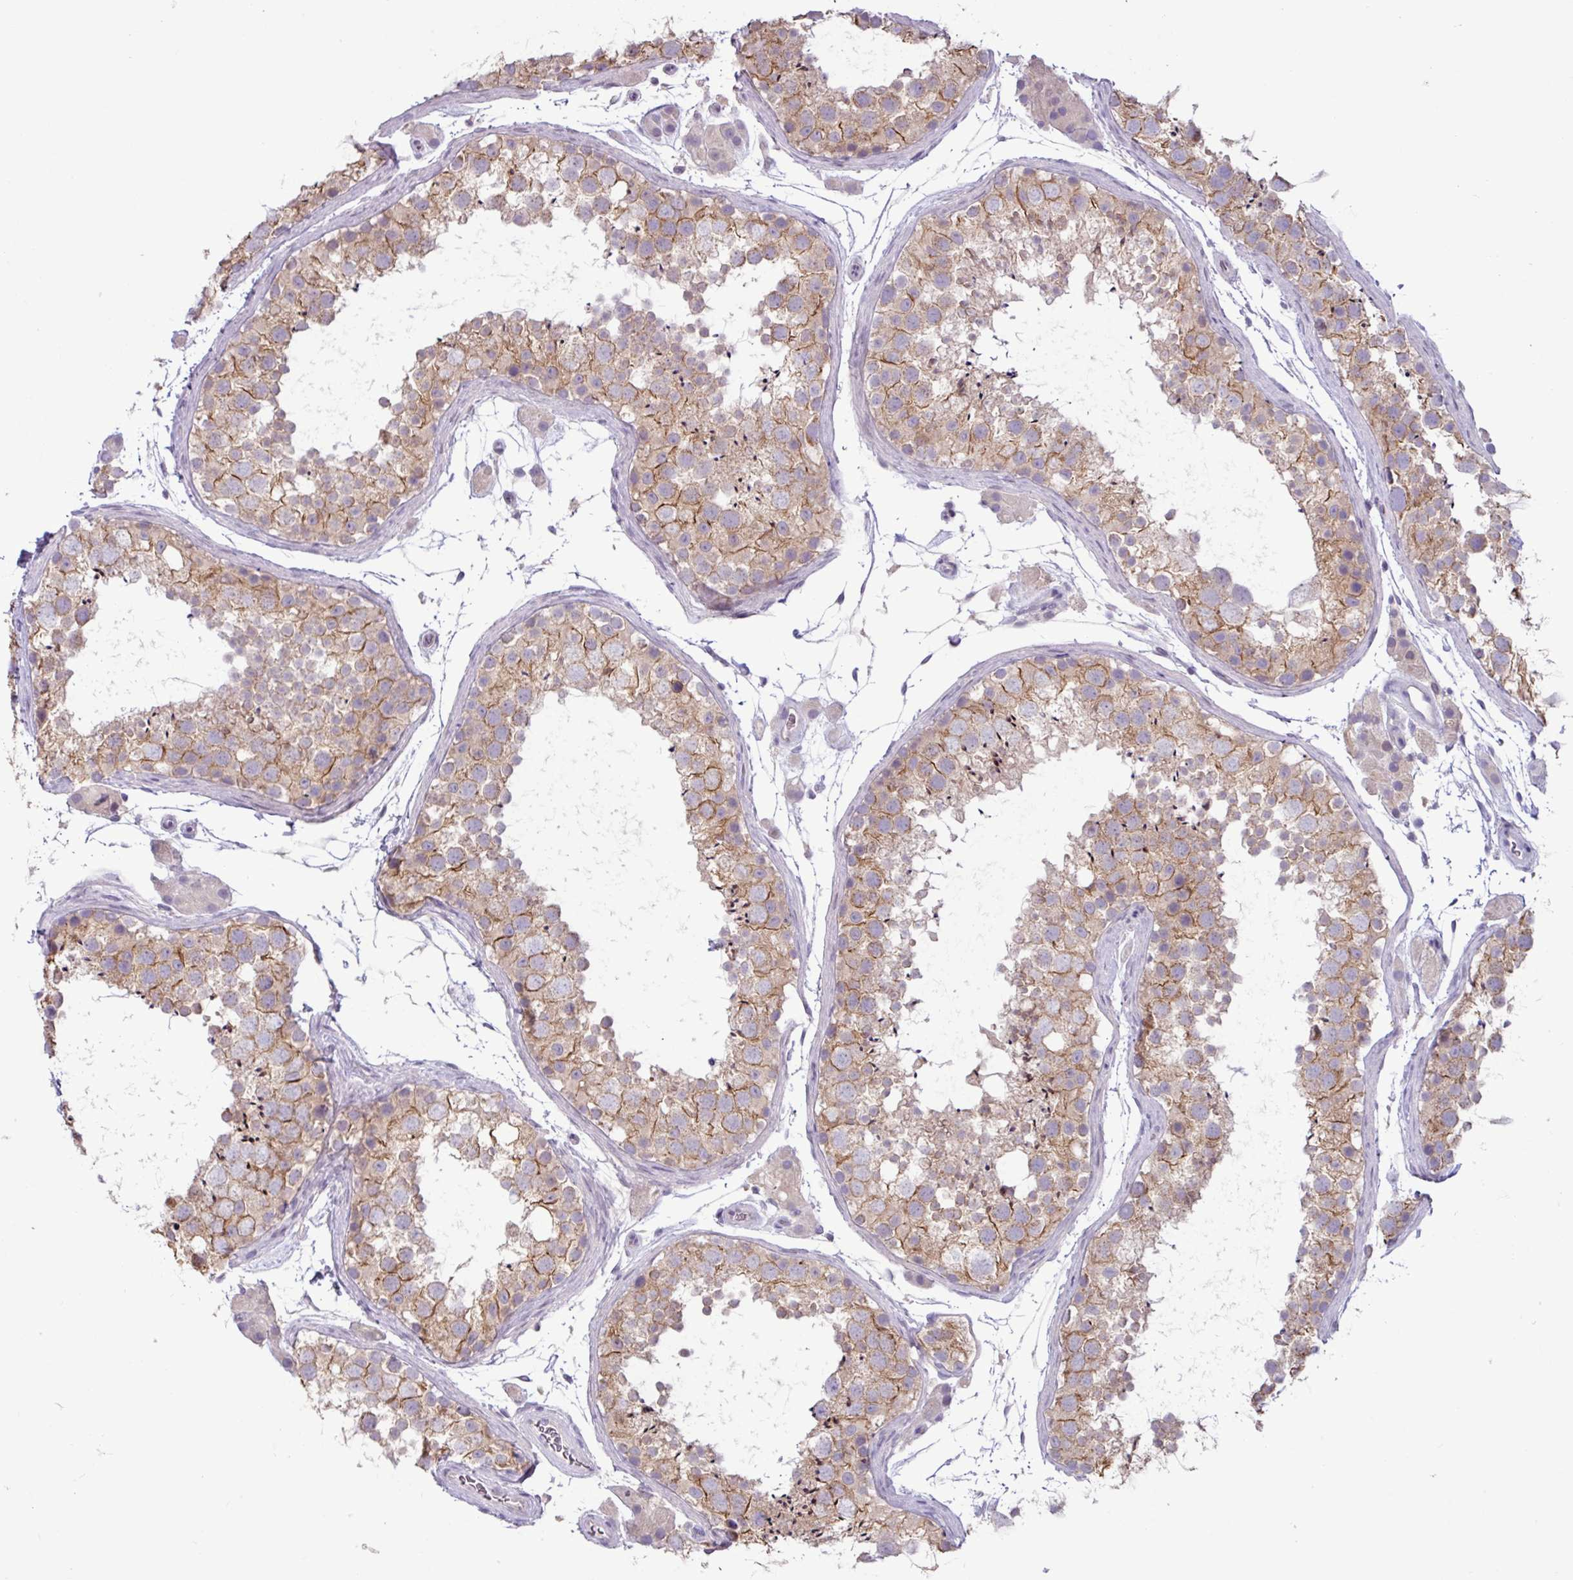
{"staining": {"intensity": "moderate", "quantity": "25%-75%", "location": "cytoplasmic/membranous"}, "tissue": "testis", "cell_type": "Cells in seminiferous ducts", "image_type": "normal", "snomed": [{"axis": "morphology", "description": "Normal tissue, NOS"}, {"axis": "topography", "description": "Testis"}], "caption": "Brown immunohistochemical staining in unremarkable testis shows moderate cytoplasmic/membranous staining in approximately 25%-75% of cells in seminiferous ducts.", "gene": "PNLDC1", "patient": {"sex": "male", "age": 41}}